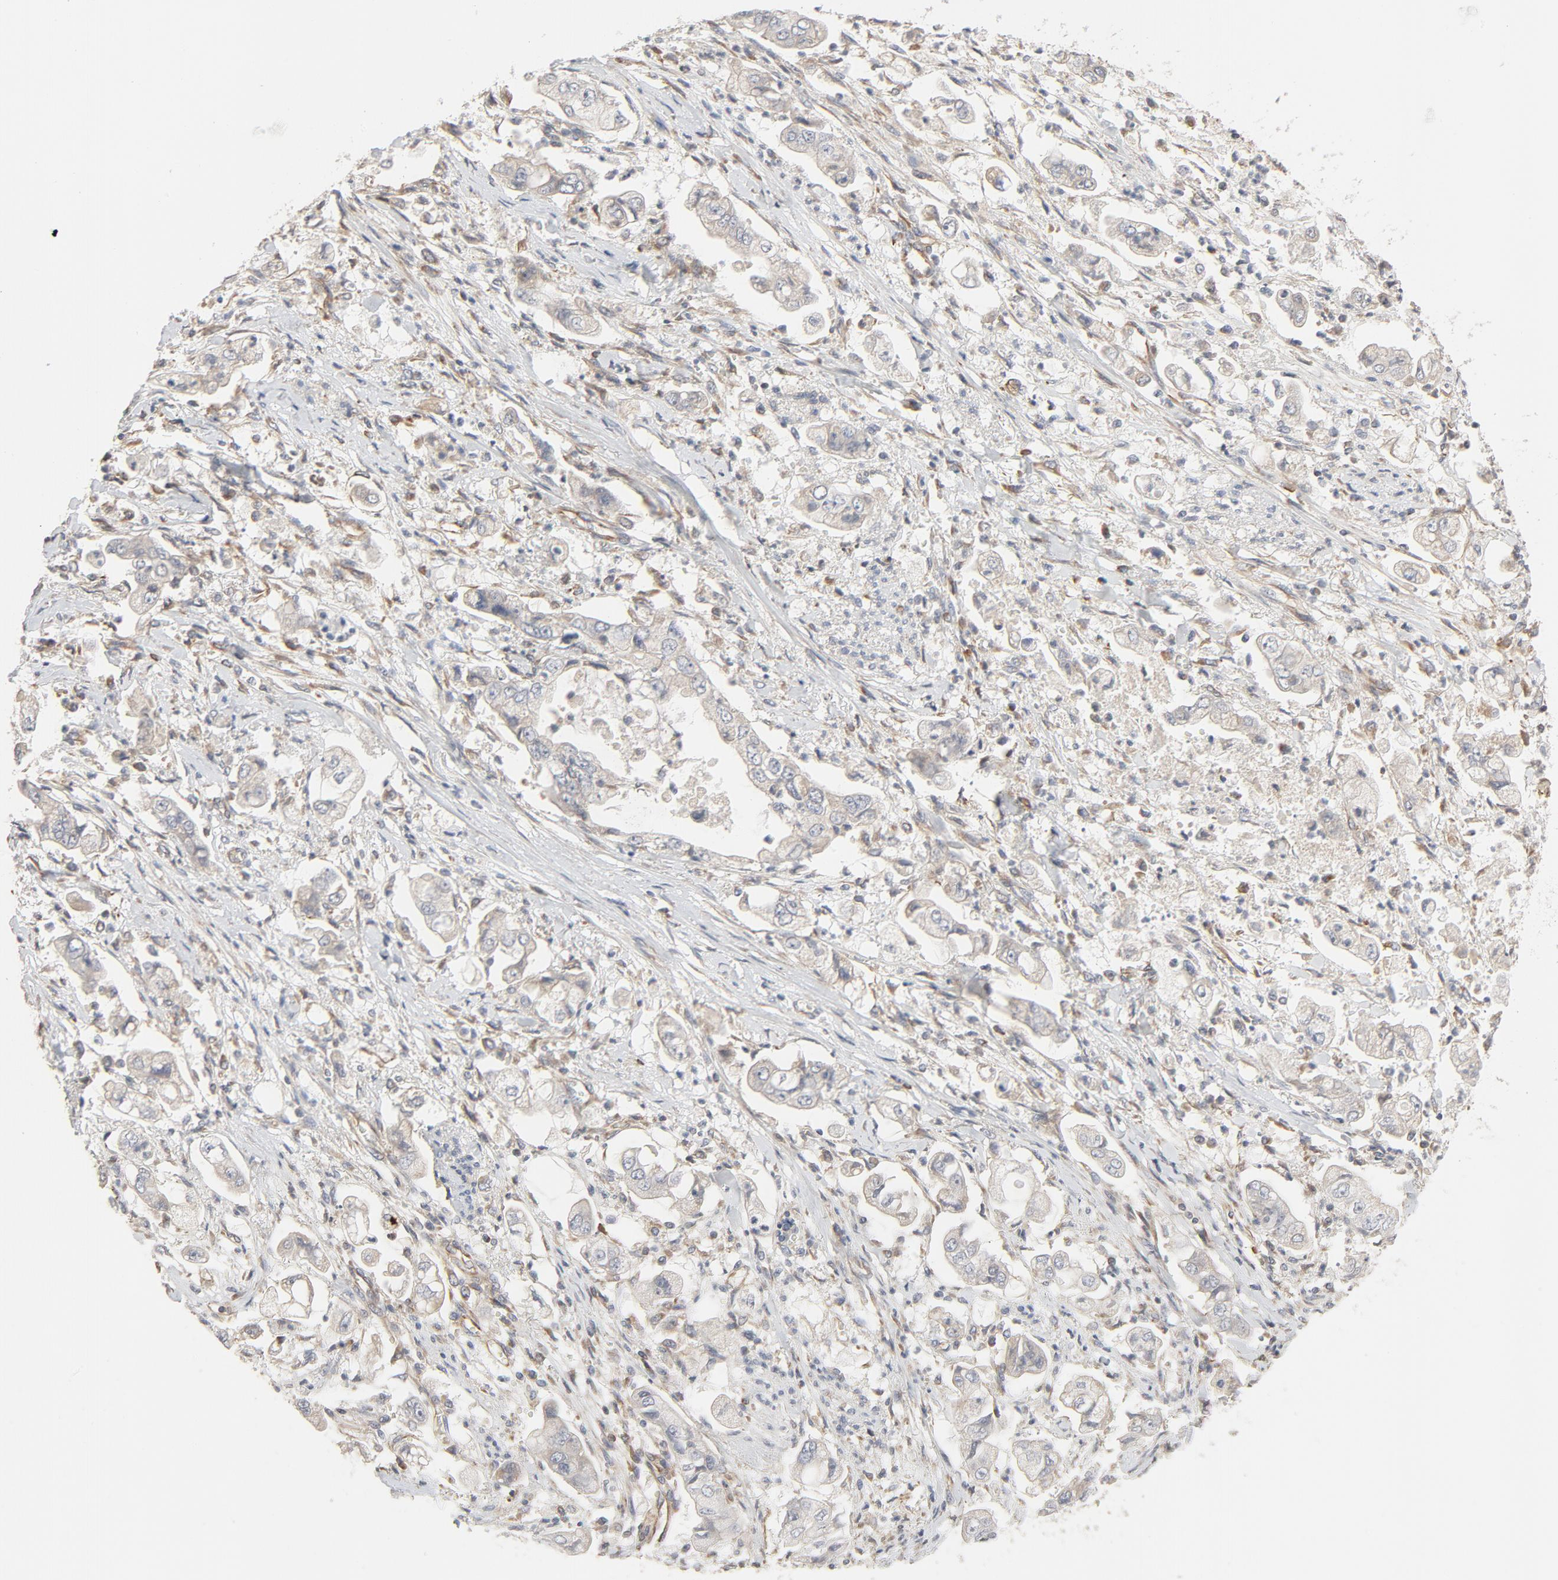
{"staining": {"intensity": "weak", "quantity": "25%-75%", "location": "cytoplasmic/membranous"}, "tissue": "stomach cancer", "cell_type": "Tumor cells", "image_type": "cancer", "snomed": [{"axis": "morphology", "description": "Adenocarcinoma, NOS"}, {"axis": "topography", "description": "Stomach"}], "caption": "There is low levels of weak cytoplasmic/membranous staining in tumor cells of stomach adenocarcinoma, as demonstrated by immunohistochemical staining (brown color).", "gene": "TRIOBP", "patient": {"sex": "male", "age": 62}}